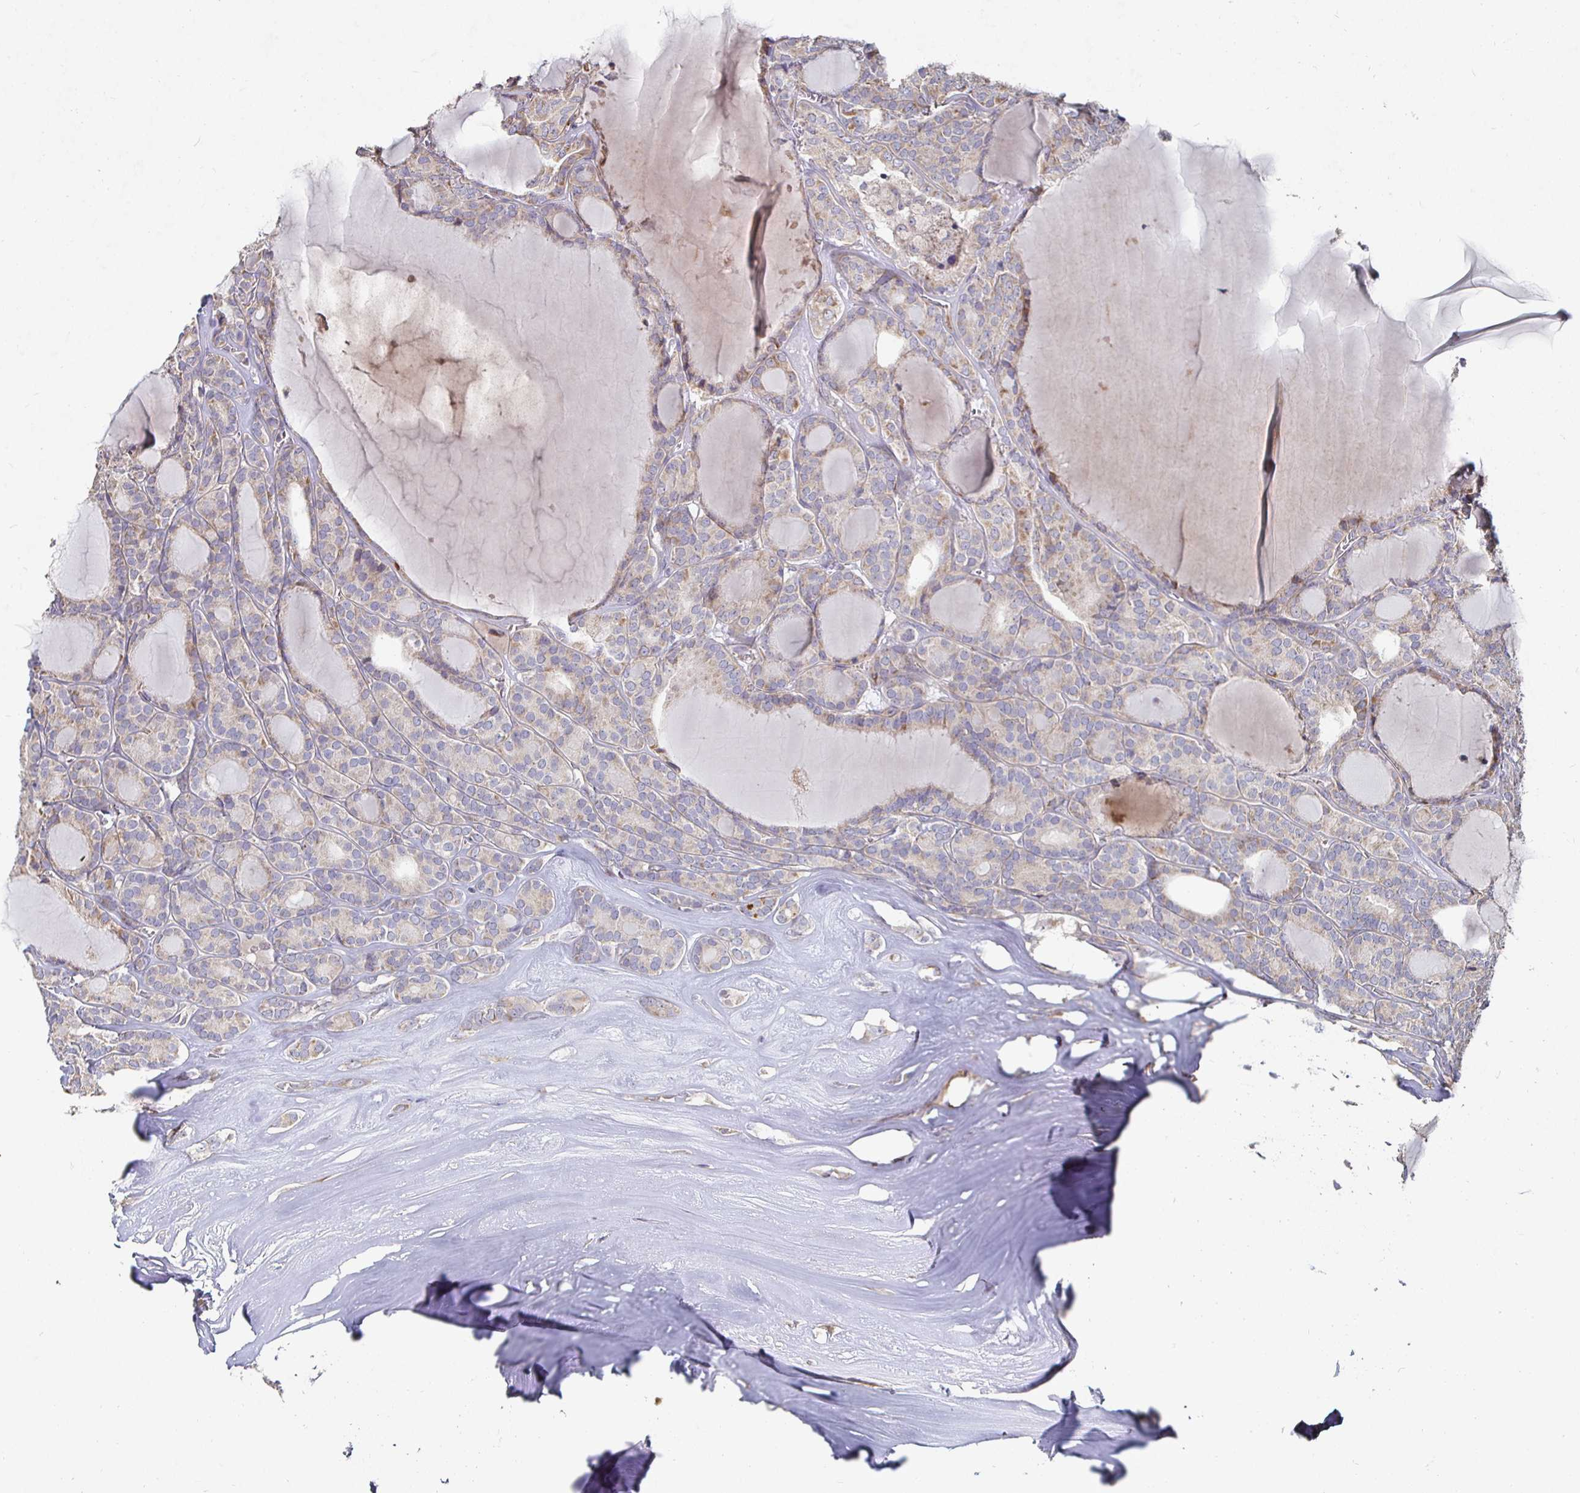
{"staining": {"intensity": "weak", "quantity": "25%-75%", "location": "cytoplasmic/membranous"}, "tissue": "thyroid cancer", "cell_type": "Tumor cells", "image_type": "cancer", "snomed": [{"axis": "morphology", "description": "Follicular adenoma carcinoma, NOS"}, {"axis": "topography", "description": "Thyroid gland"}], "caption": "An immunohistochemistry (IHC) image of tumor tissue is shown. Protein staining in brown shows weak cytoplasmic/membranous positivity in thyroid follicular adenoma carcinoma within tumor cells. The protein of interest is stained brown, and the nuclei are stained in blue (DAB (3,3'-diaminobenzidine) IHC with brightfield microscopy, high magnification).", "gene": "NRSN1", "patient": {"sex": "male", "age": 74}}